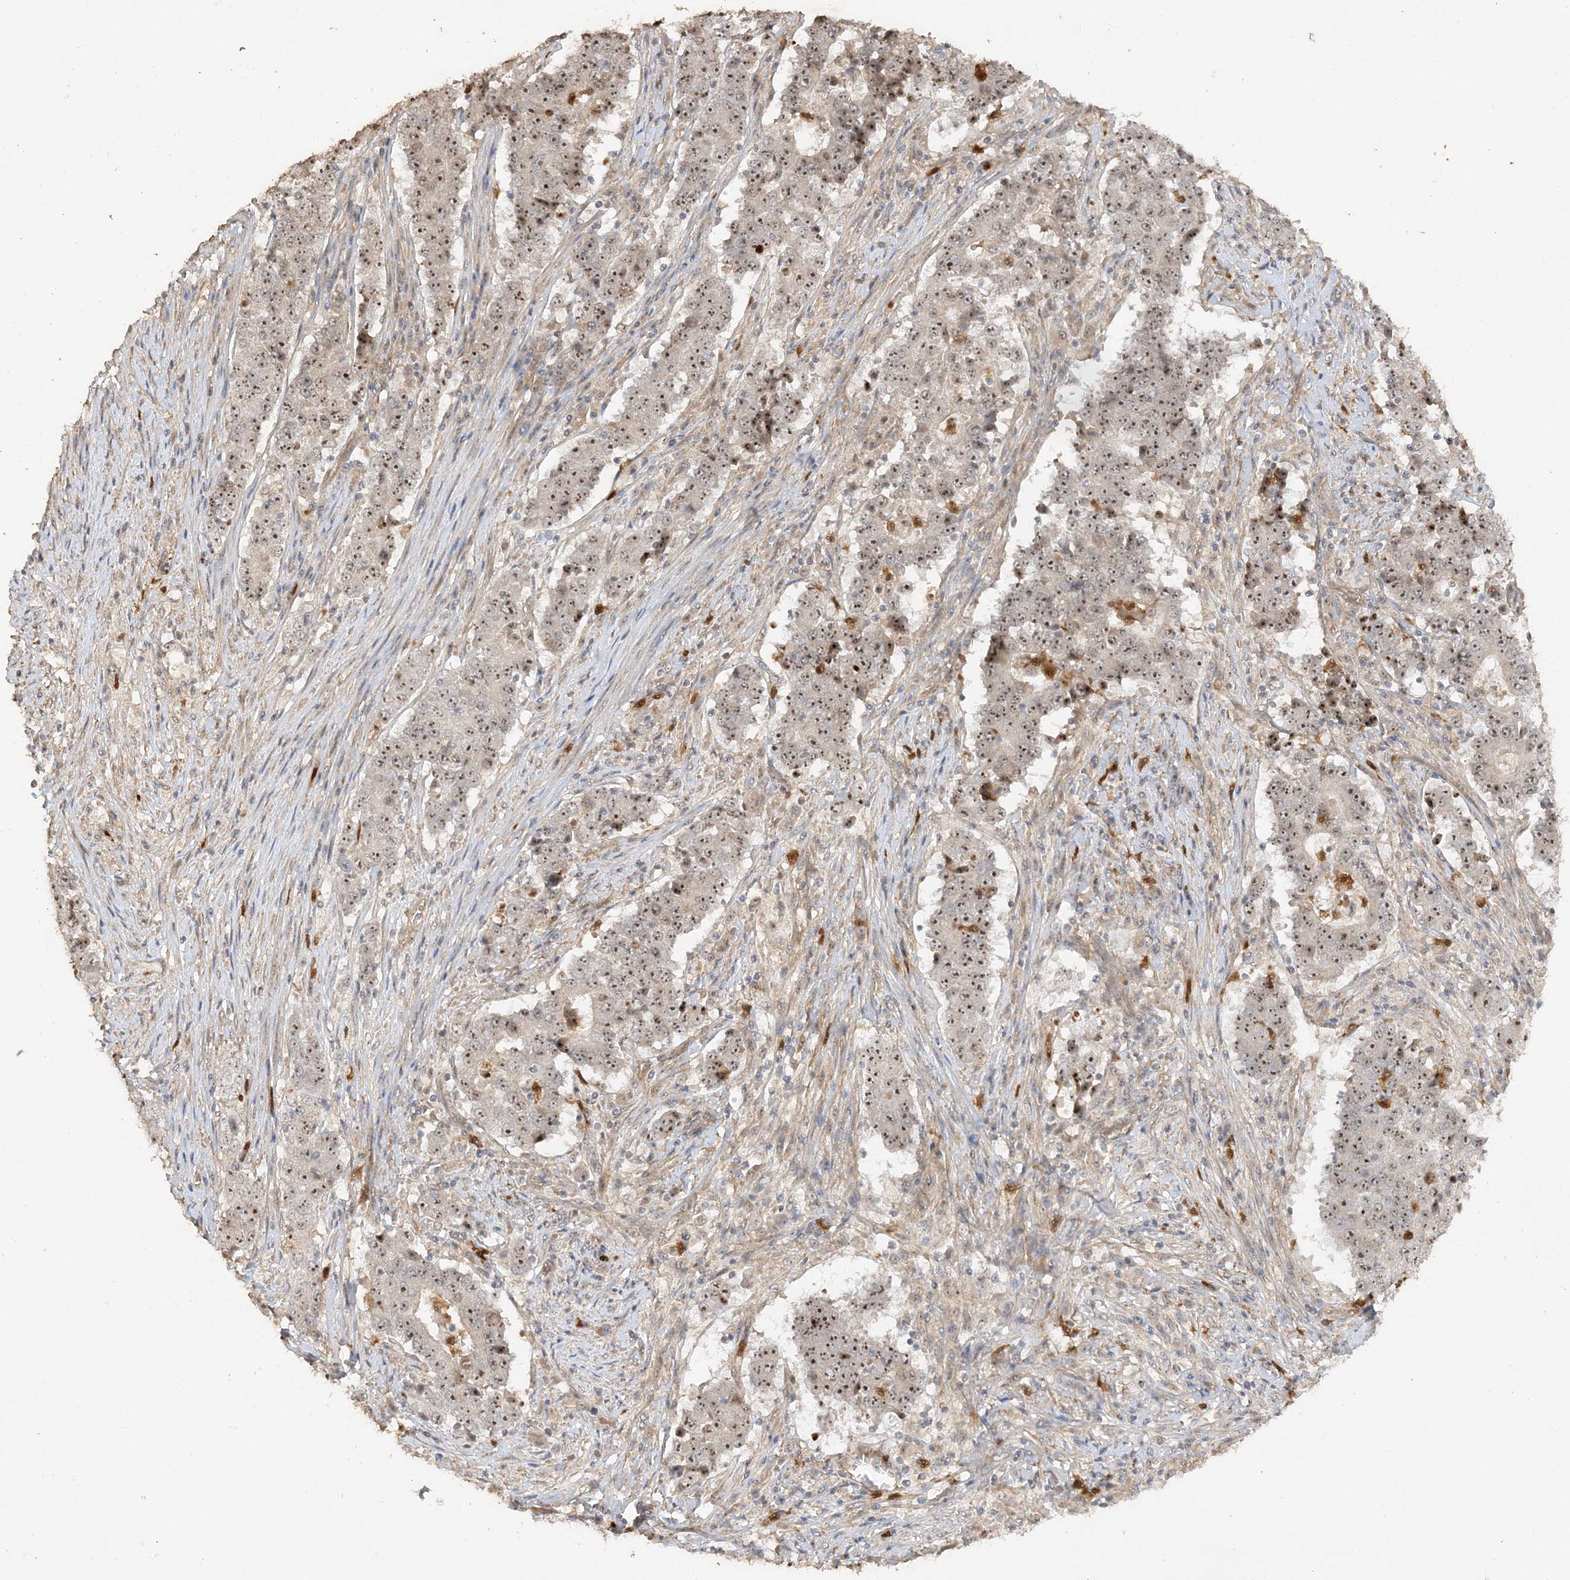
{"staining": {"intensity": "moderate", "quantity": ">75%", "location": "nuclear"}, "tissue": "stomach cancer", "cell_type": "Tumor cells", "image_type": "cancer", "snomed": [{"axis": "morphology", "description": "Adenocarcinoma, NOS"}, {"axis": "topography", "description": "Stomach"}], "caption": "High-magnification brightfield microscopy of adenocarcinoma (stomach) stained with DAB (3,3'-diaminobenzidine) (brown) and counterstained with hematoxylin (blue). tumor cells exhibit moderate nuclear positivity is seen in about>75% of cells. (Stains: DAB in brown, nuclei in blue, Microscopy: brightfield microscopy at high magnification).", "gene": "DDX18", "patient": {"sex": "male", "age": 59}}